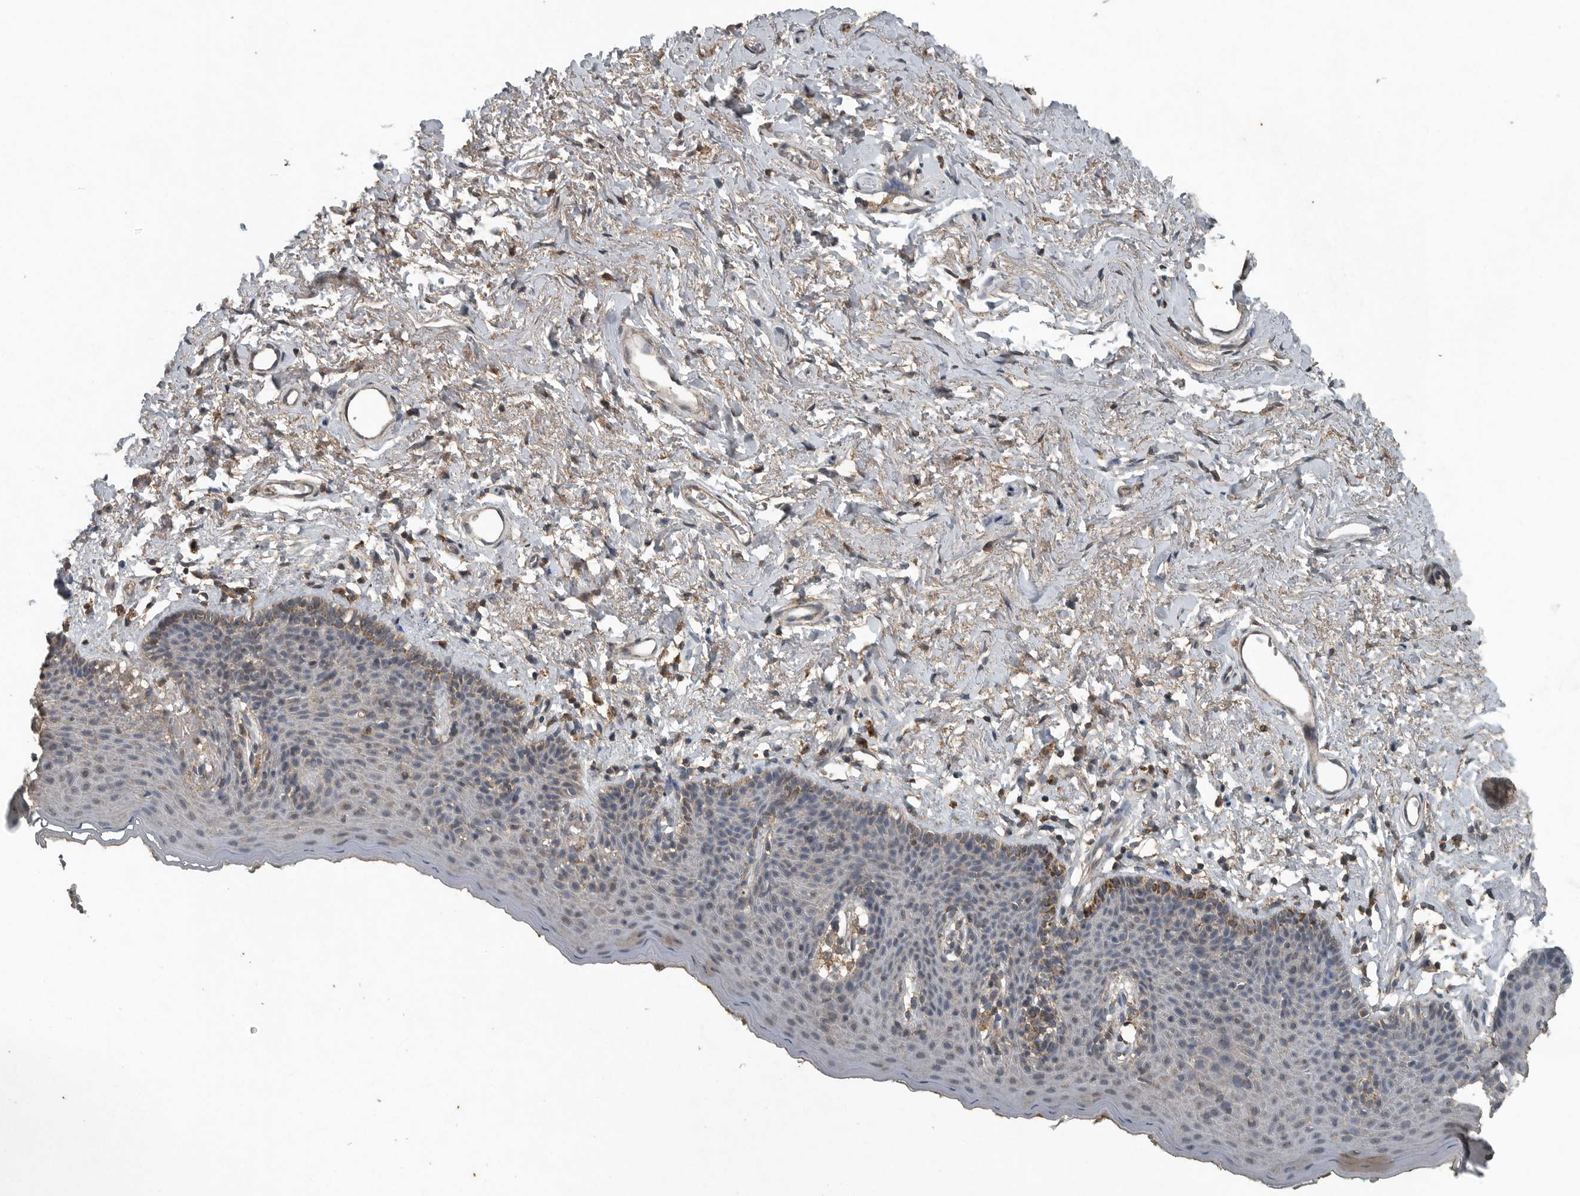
{"staining": {"intensity": "weak", "quantity": "25%-75%", "location": "cytoplasmic/membranous"}, "tissue": "skin", "cell_type": "Epidermal cells", "image_type": "normal", "snomed": [{"axis": "morphology", "description": "Normal tissue, NOS"}, {"axis": "topography", "description": "Vulva"}], "caption": "Immunohistochemical staining of normal skin displays low levels of weak cytoplasmic/membranous positivity in approximately 25%-75% of epidermal cells. (Brightfield microscopy of DAB IHC at high magnification).", "gene": "IL6ST", "patient": {"sex": "female", "age": 66}}